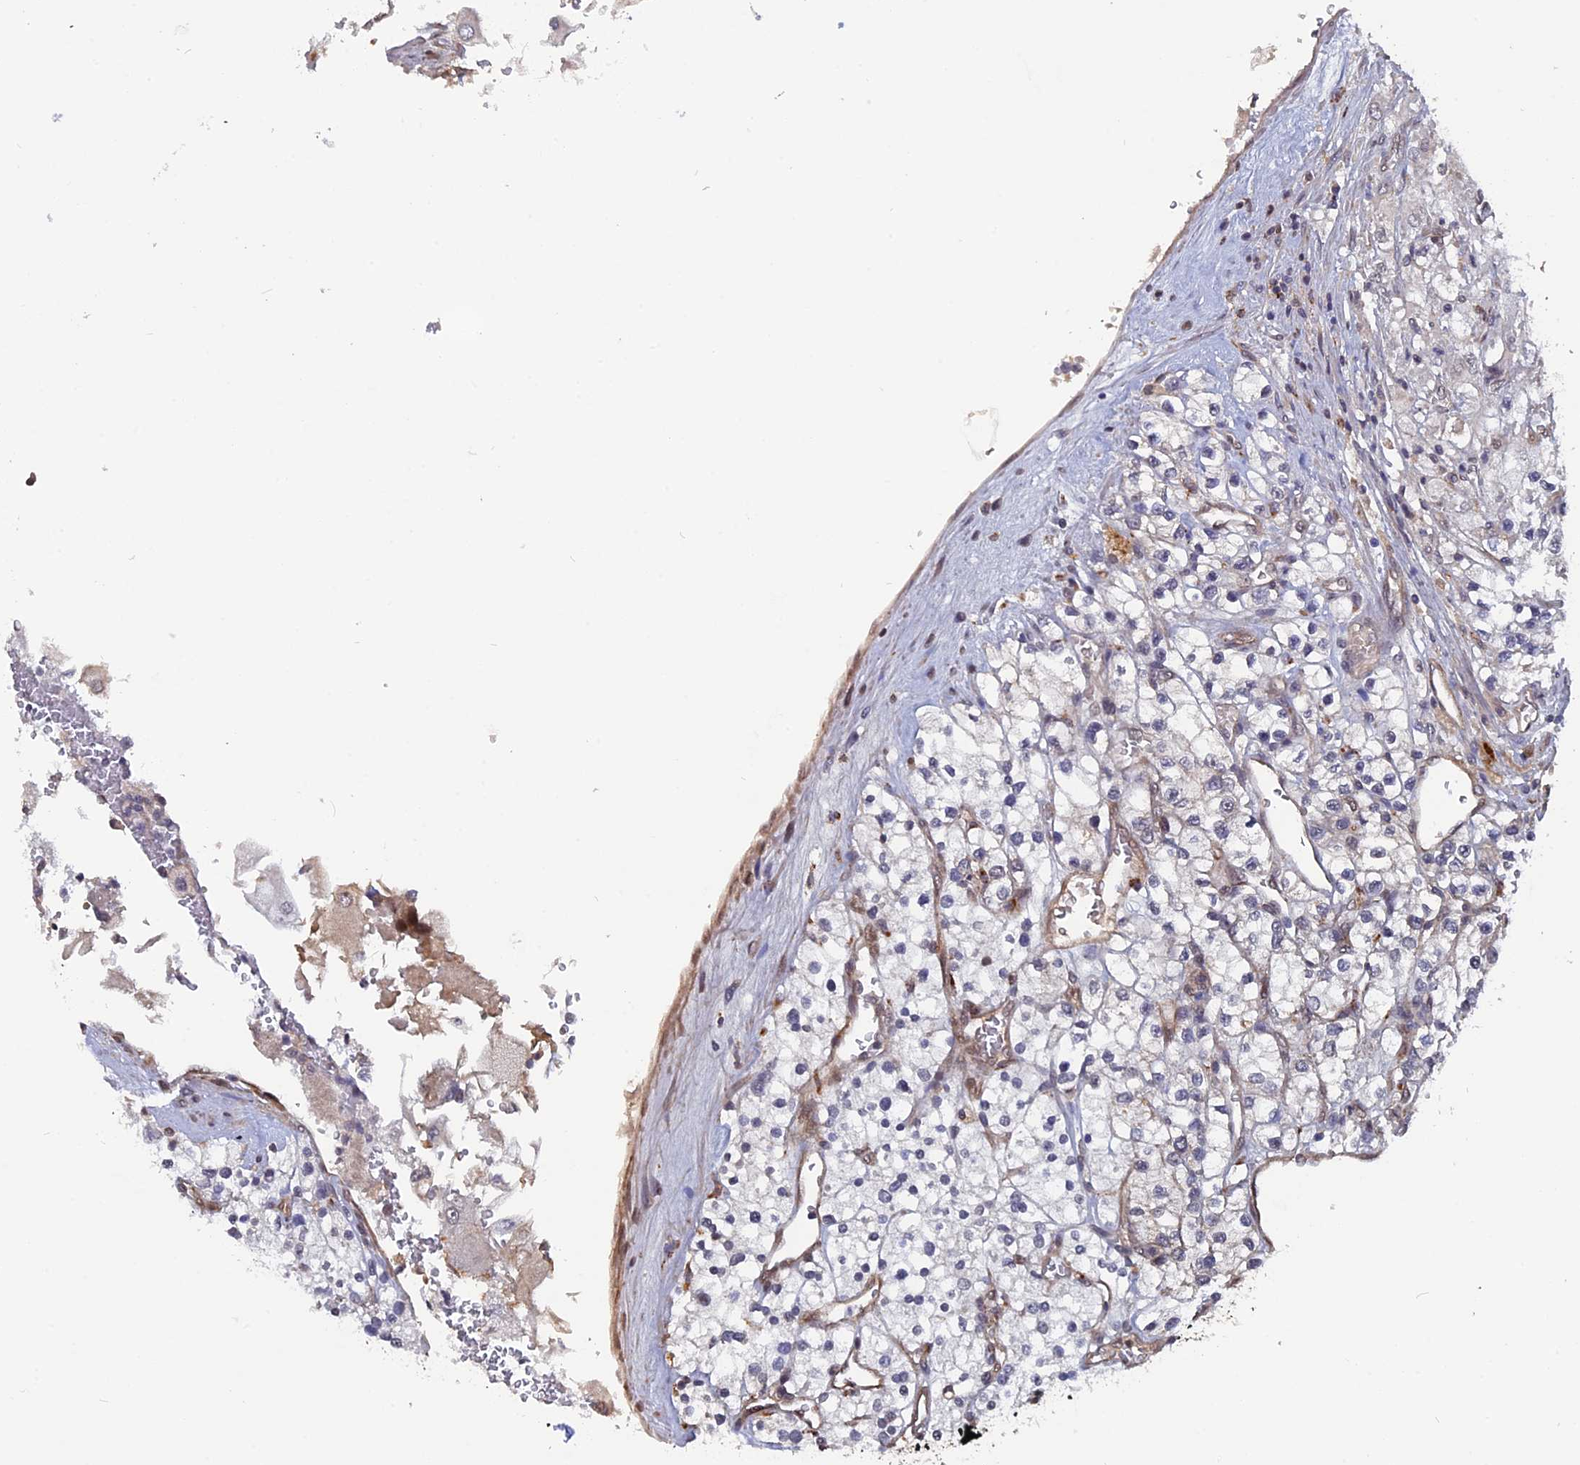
{"staining": {"intensity": "negative", "quantity": "none", "location": "none"}, "tissue": "renal cancer", "cell_type": "Tumor cells", "image_type": "cancer", "snomed": [{"axis": "morphology", "description": "Adenocarcinoma, NOS"}, {"axis": "topography", "description": "Kidney"}], "caption": "An IHC photomicrograph of renal cancer is shown. There is no staining in tumor cells of renal cancer. (DAB IHC, high magnification).", "gene": "NOSIP", "patient": {"sex": "male", "age": 80}}